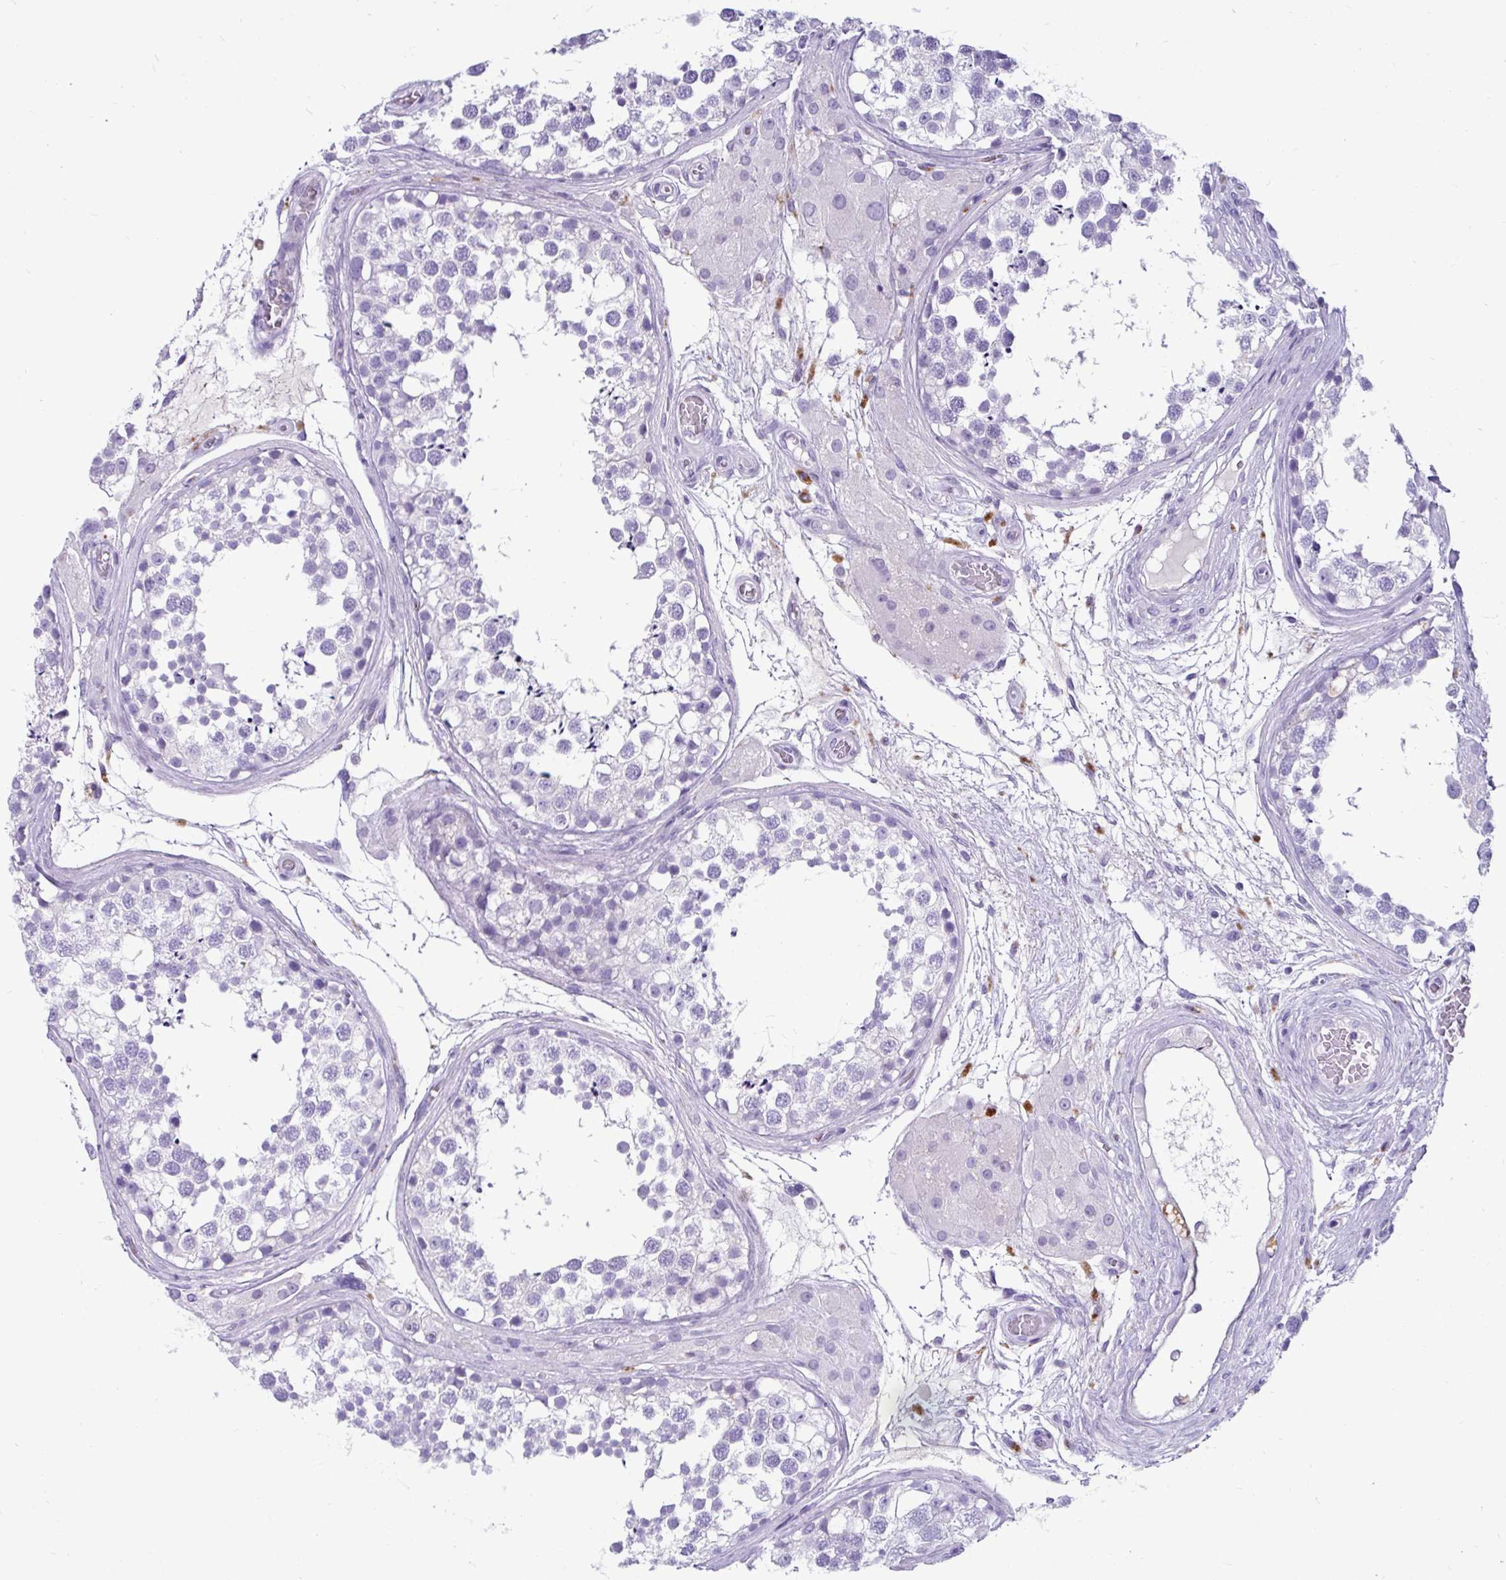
{"staining": {"intensity": "negative", "quantity": "none", "location": "none"}, "tissue": "testis", "cell_type": "Cells in seminiferous ducts", "image_type": "normal", "snomed": [{"axis": "morphology", "description": "Normal tissue, NOS"}, {"axis": "morphology", "description": "Seminoma, NOS"}, {"axis": "topography", "description": "Testis"}], "caption": "Immunohistochemistry of unremarkable testis exhibits no positivity in cells in seminiferous ducts. (DAB immunohistochemistry with hematoxylin counter stain).", "gene": "CTSZ", "patient": {"sex": "male", "age": 65}}